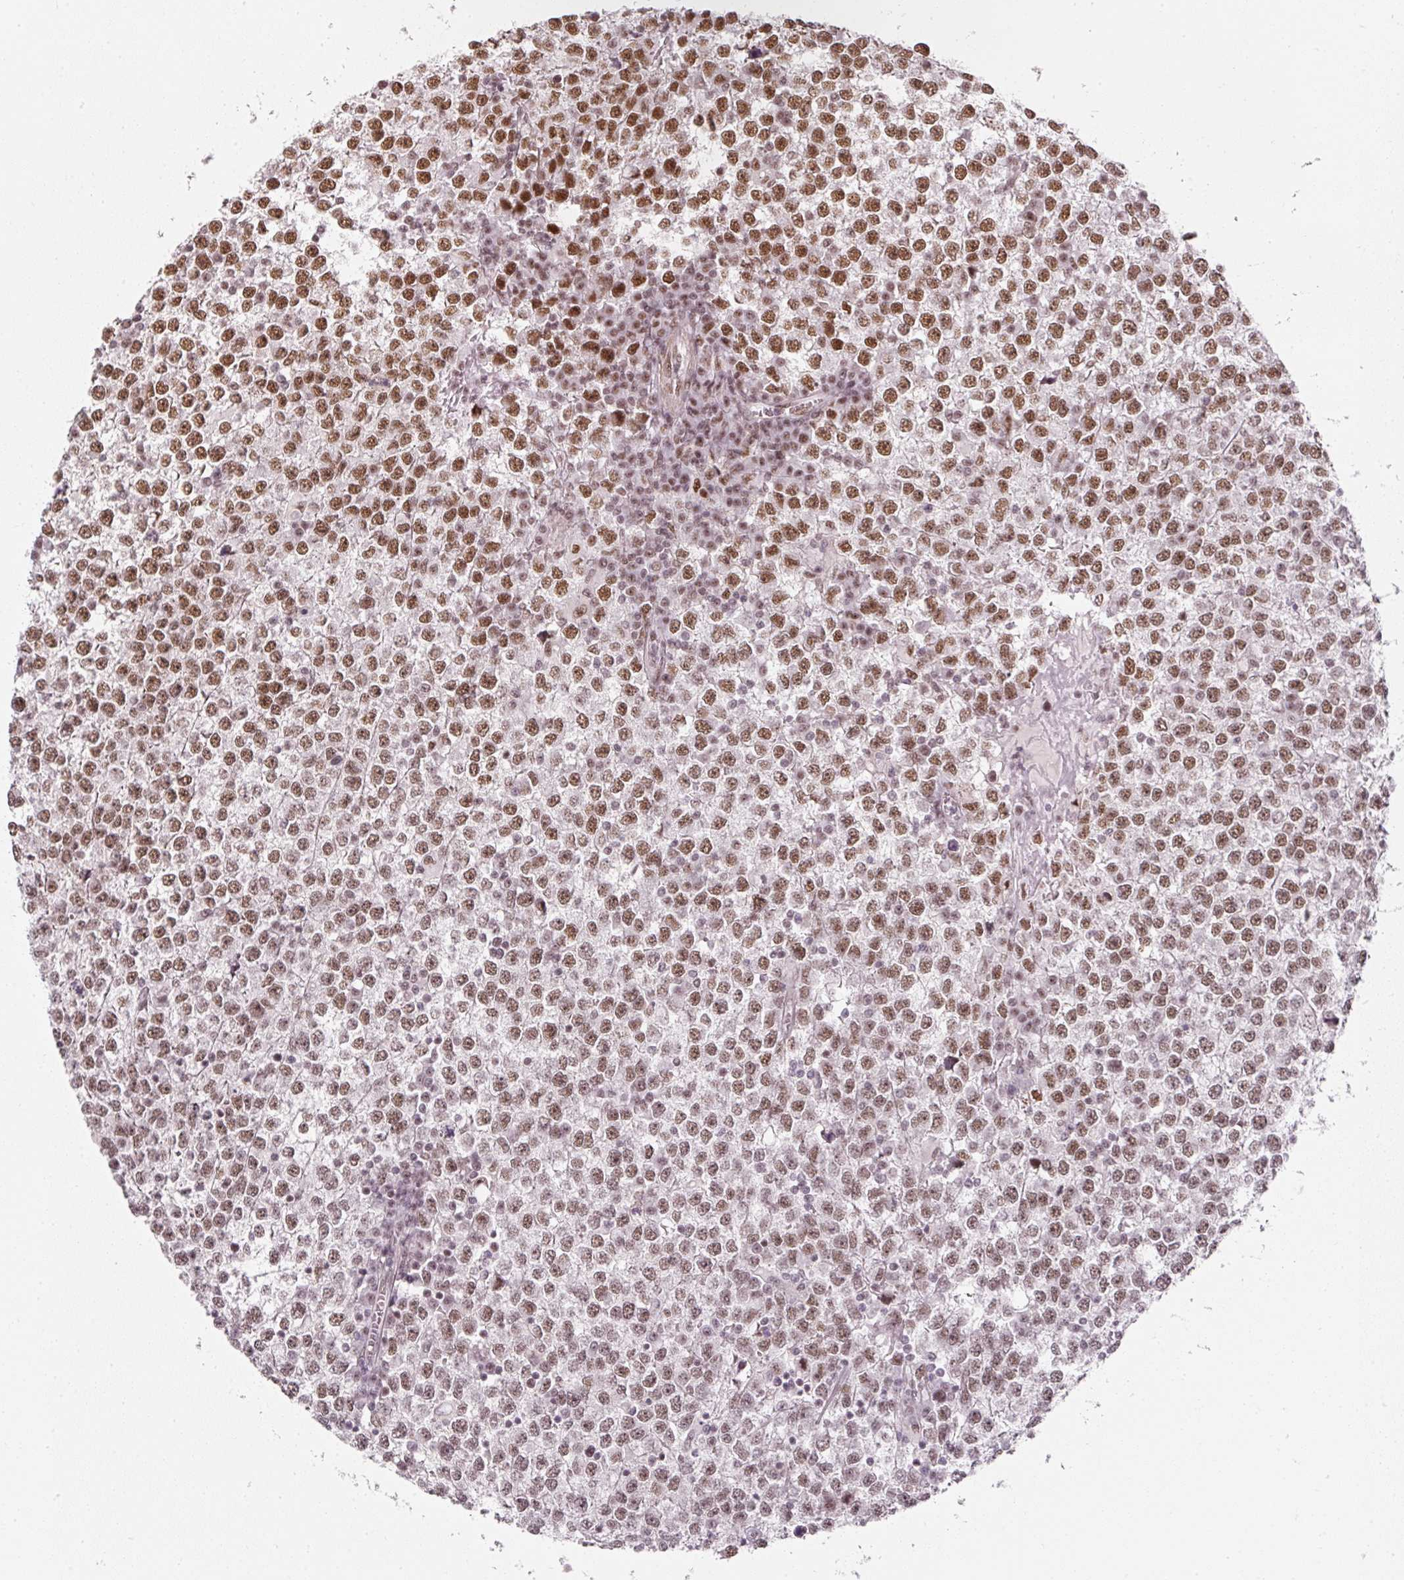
{"staining": {"intensity": "strong", "quantity": ">75%", "location": "nuclear"}, "tissue": "testis cancer", "cell_type": "Tumor cells", "image_type": "cancer", "snomed": [{"axis": "morphology", "description": "Seminoma, NOS"}, {"axis": "topography", "description": "Testis"}], "caption": "IHC staining of seminoma (testis), which displays high levels of strong nuclear expression in about >75% of tumor cells indicating strong nuclear protein staining. The staining was performed using DAB (3,3'-diaminobenzidine) (brown) for protein detection and nuclei were counterstained in hematoxylin (blue).", "gene": "U2AF2", "patient": {"sex": "male", "age": 65}}